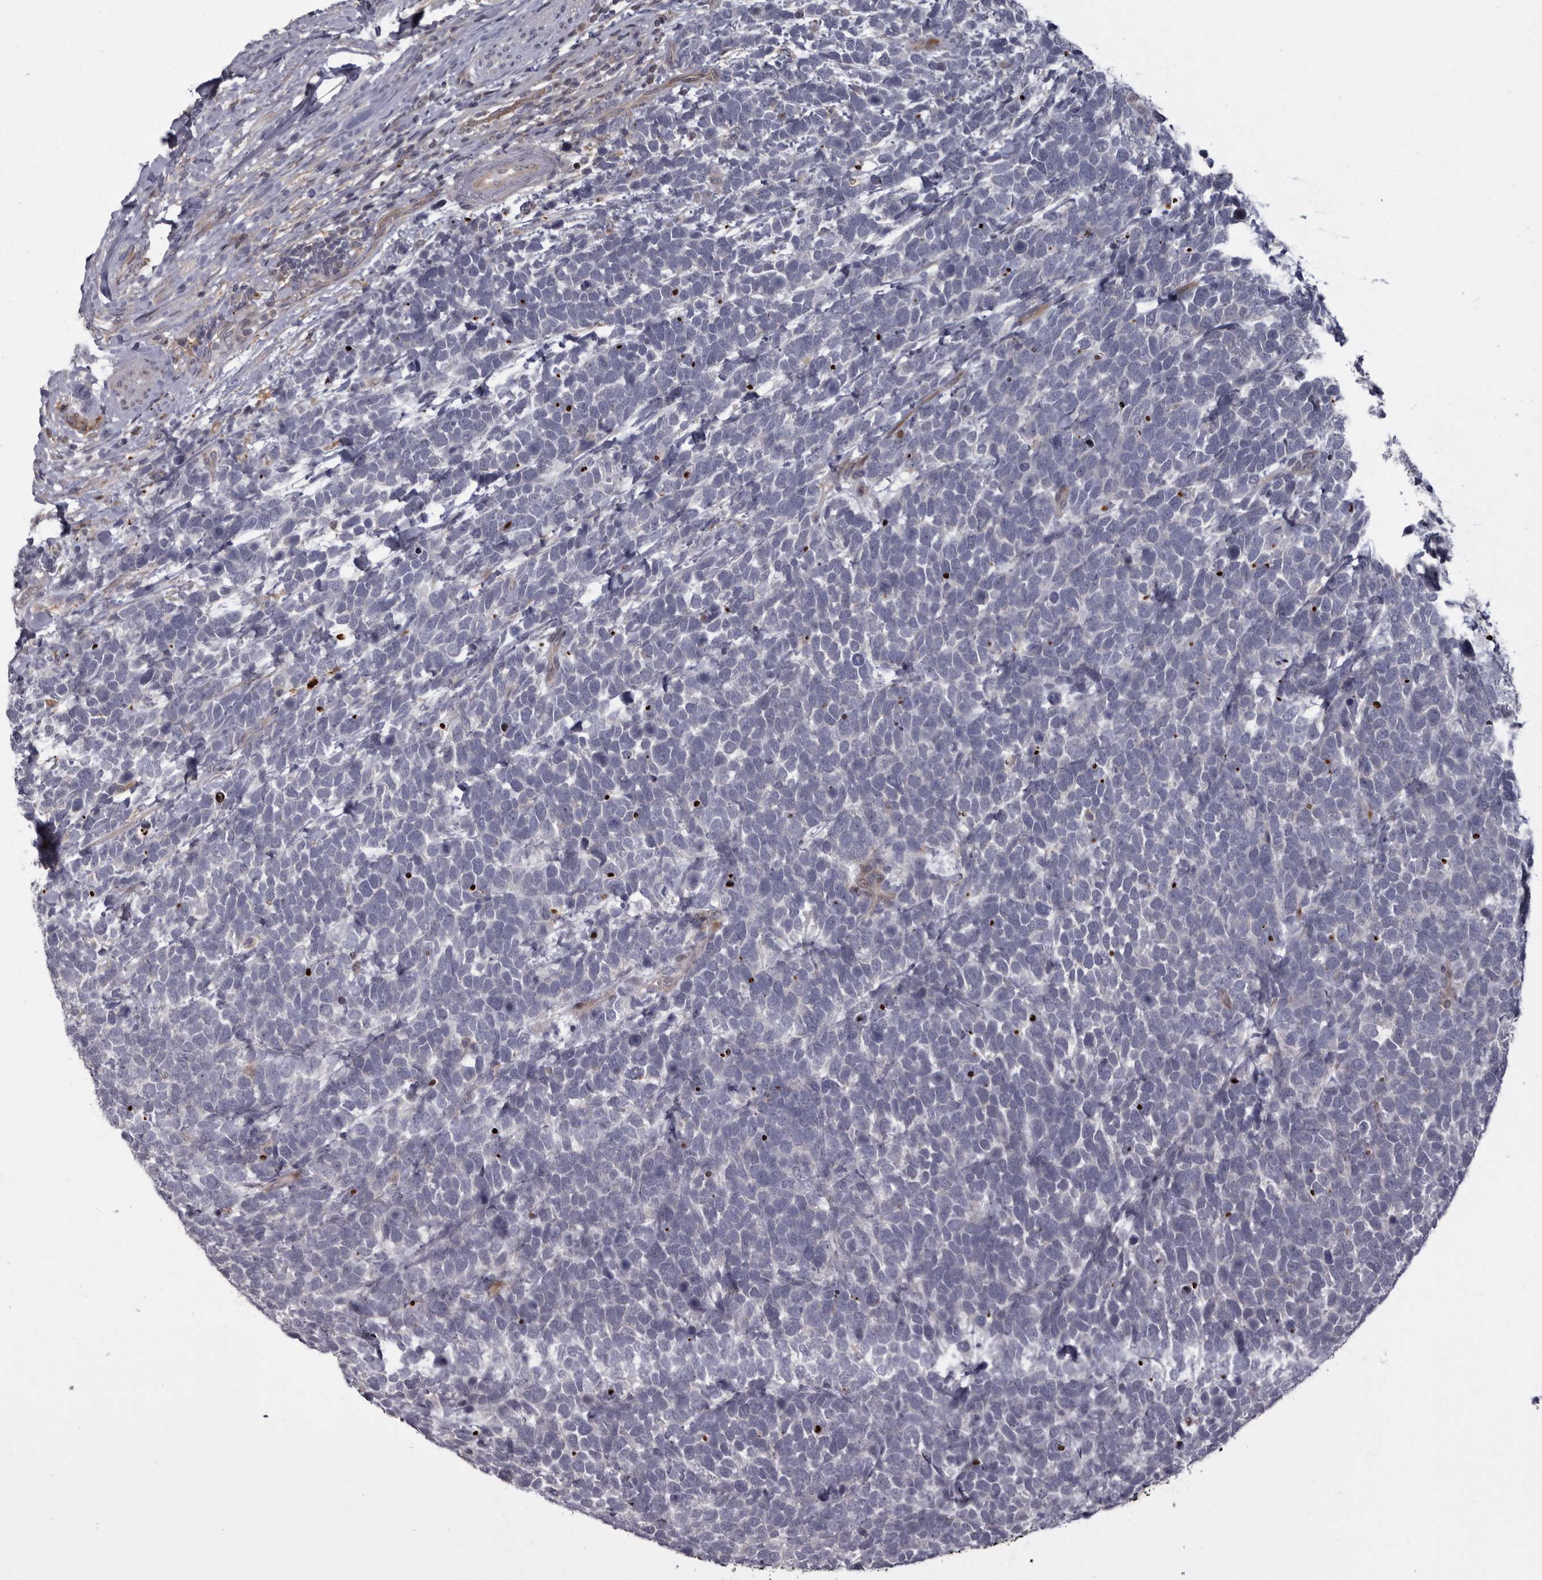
{"staining": {"intensity": "negative", "quantity": "none", "location": "none"}, "tissue": "urothelial cancer", "cell_type": "Tumor cells", "image_type": "cancer", "snomed": [{"axis": "morphology", "description": "Urothelial carcinoma, High grade"}, {"axis": "topography", "description": "Urinary bladder"}], "caption": "Photomicrograph shows no protein positivity in tumor cells of urothelial cancer tissue. (DAB immunohistochemistry with hematoxylin counter stain).", "gene": "FGFR4", "patient": {"sex": "female", "age": 82}}